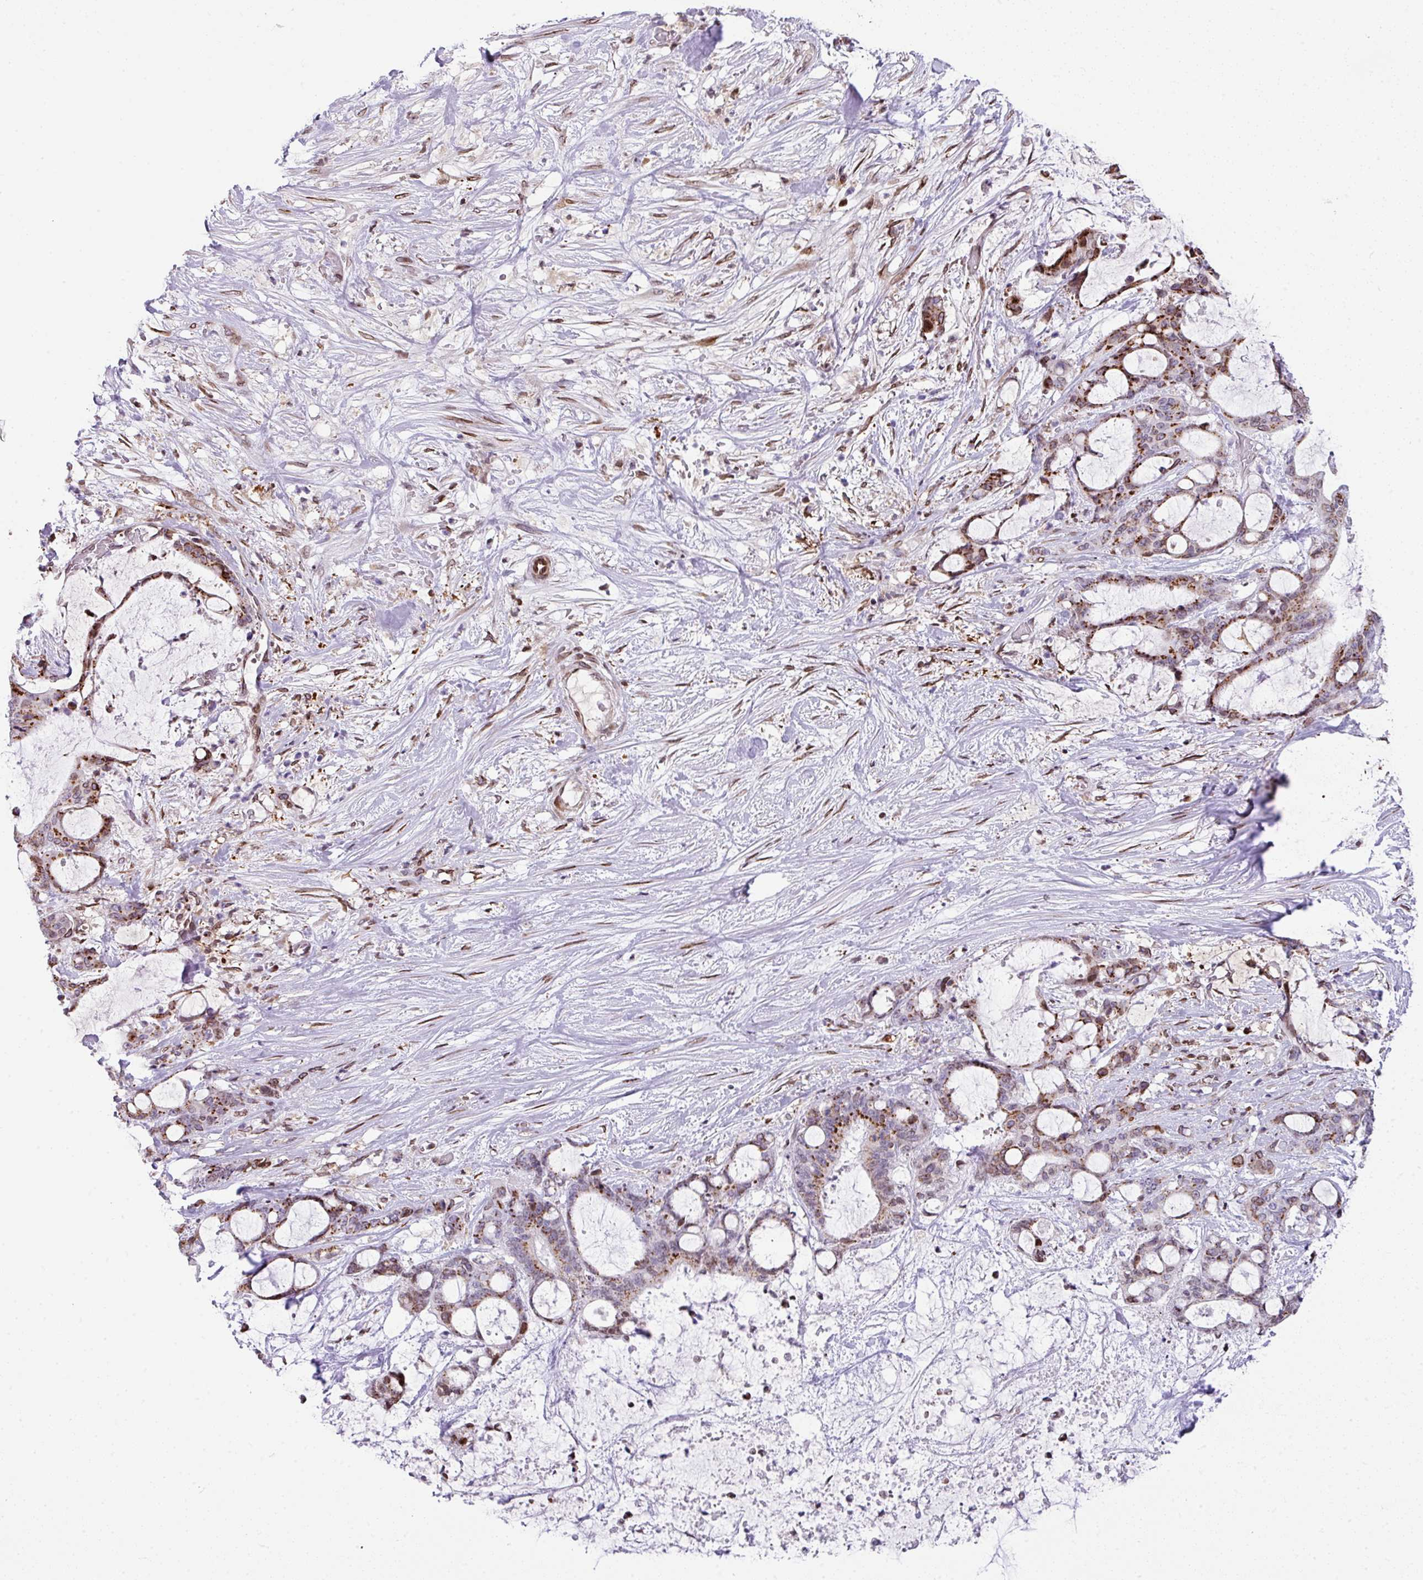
{"staining": {"intensity": "moderate", "quantity": ">75%", "location": "cytoplasmic/membranous"}, "tissue": "liver cancer", "cell_type": "Tumor cells", "image_type": "cancer", "snomed": [{"axis": "morphology", "description": "Normal tissue, NOS"}, {"axis": "morphology", "description": "Cholangiocarcinoma"}, {"axis": "topography", "description": "Liver"}, {"axis": "topography", "description": "Peripheral nerve tissue"}], "caption": "A photomicrograph showing moderate cytoplasmic/membranous positivity in about >75% of tumor cells in liver cancer (cholangiocarcinoma), as visualized by brown immunohistochemical staining.", "gene": "PLK1", "patient": {"sex": "female", "age": 73}}